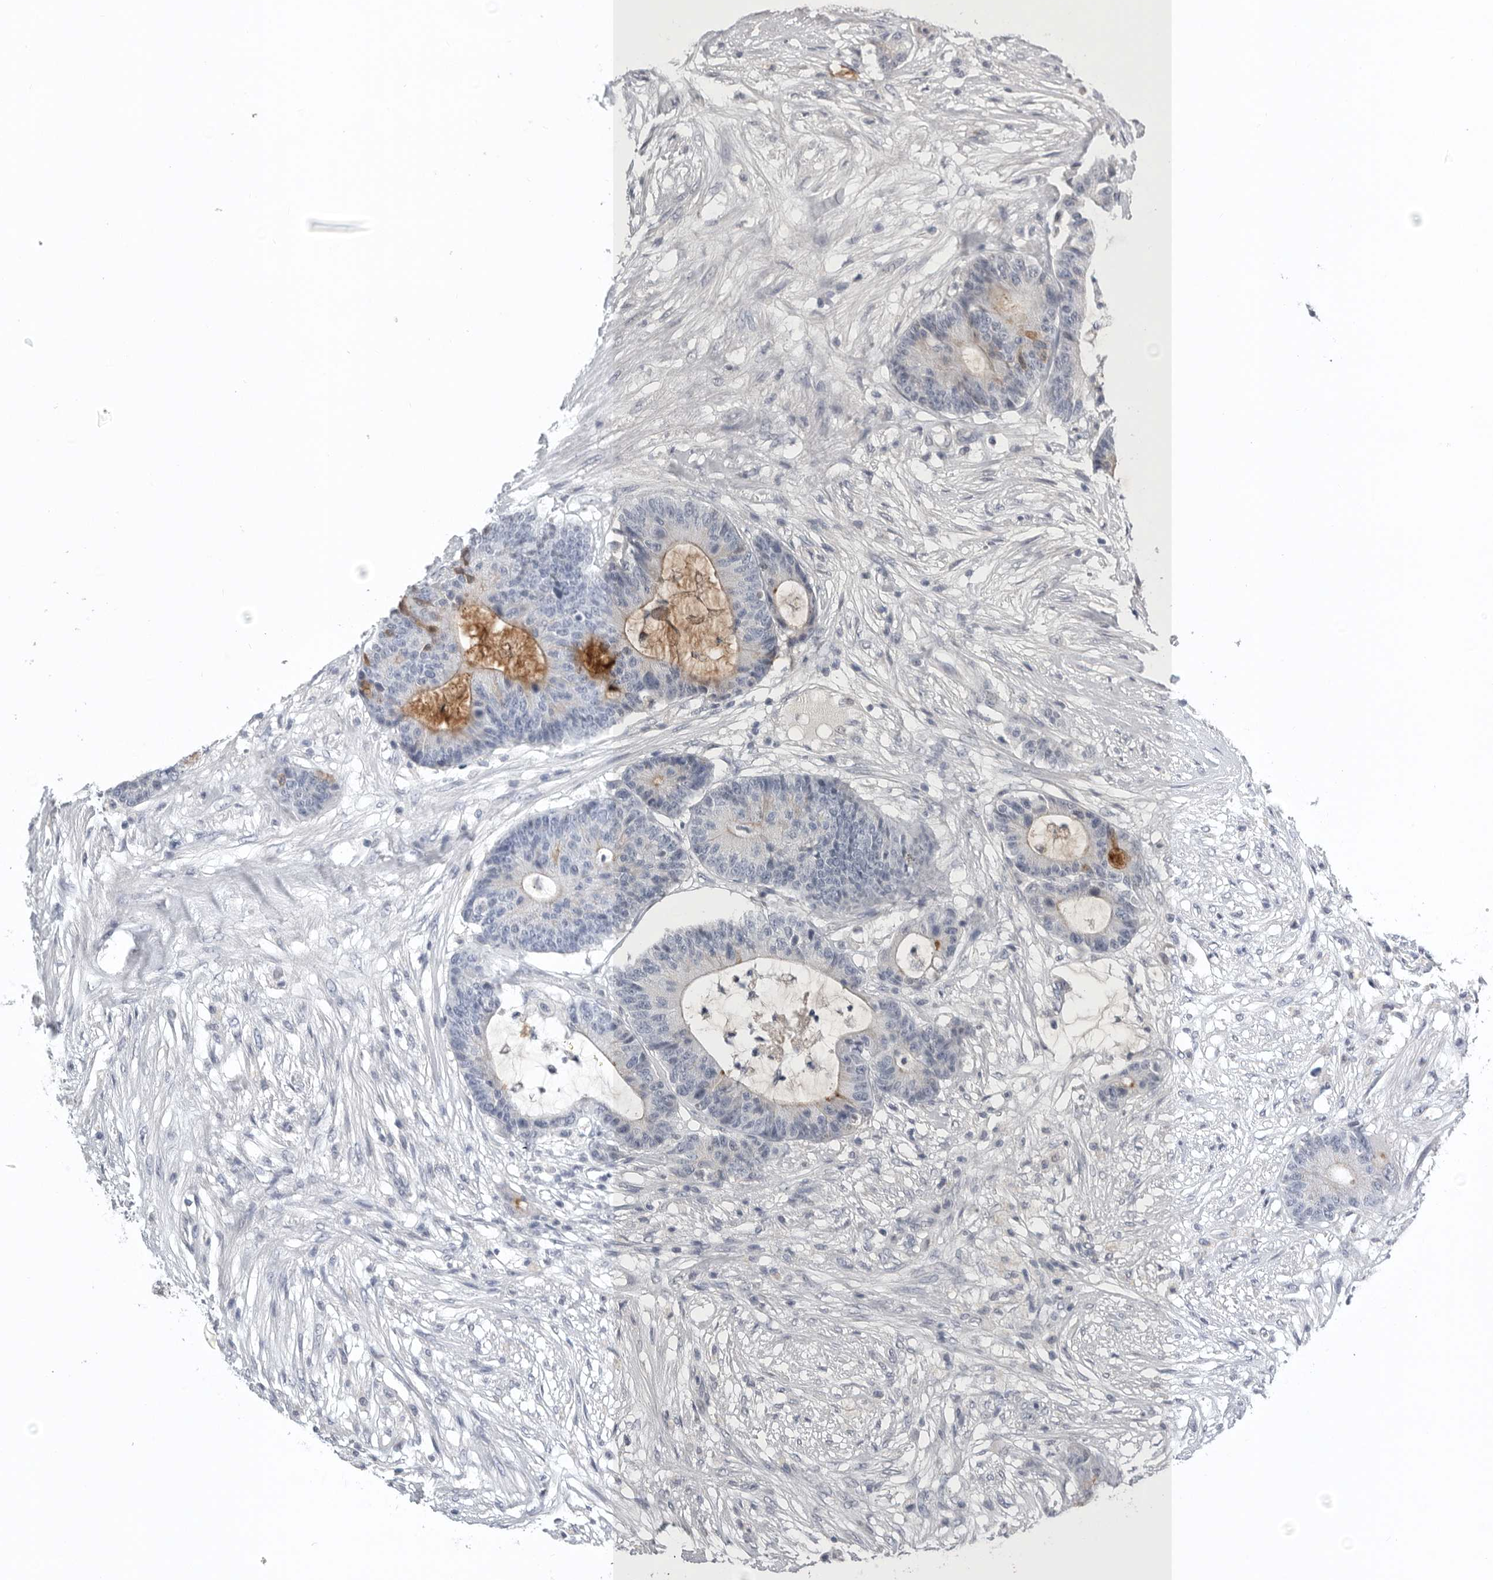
{"staining": {"intensity": "negative", "quantity": "none", "location": "none"}, "tissue": "colorectal cancer", "cell_type": "Tumor cells", "image_type": "cancer", "snomed": [{"axis": "morphology", "description": "Adenocarcinoma, NOS"}, {"axis": "topography", "description": "Colon"}], "caption": "DAB immunohistochemical staining of human adenocarcinoma (colorectal) shows no significant expression in tumor cells.", "gene": "TIMP1", "patient": {"sex": "female", "age": 84}}